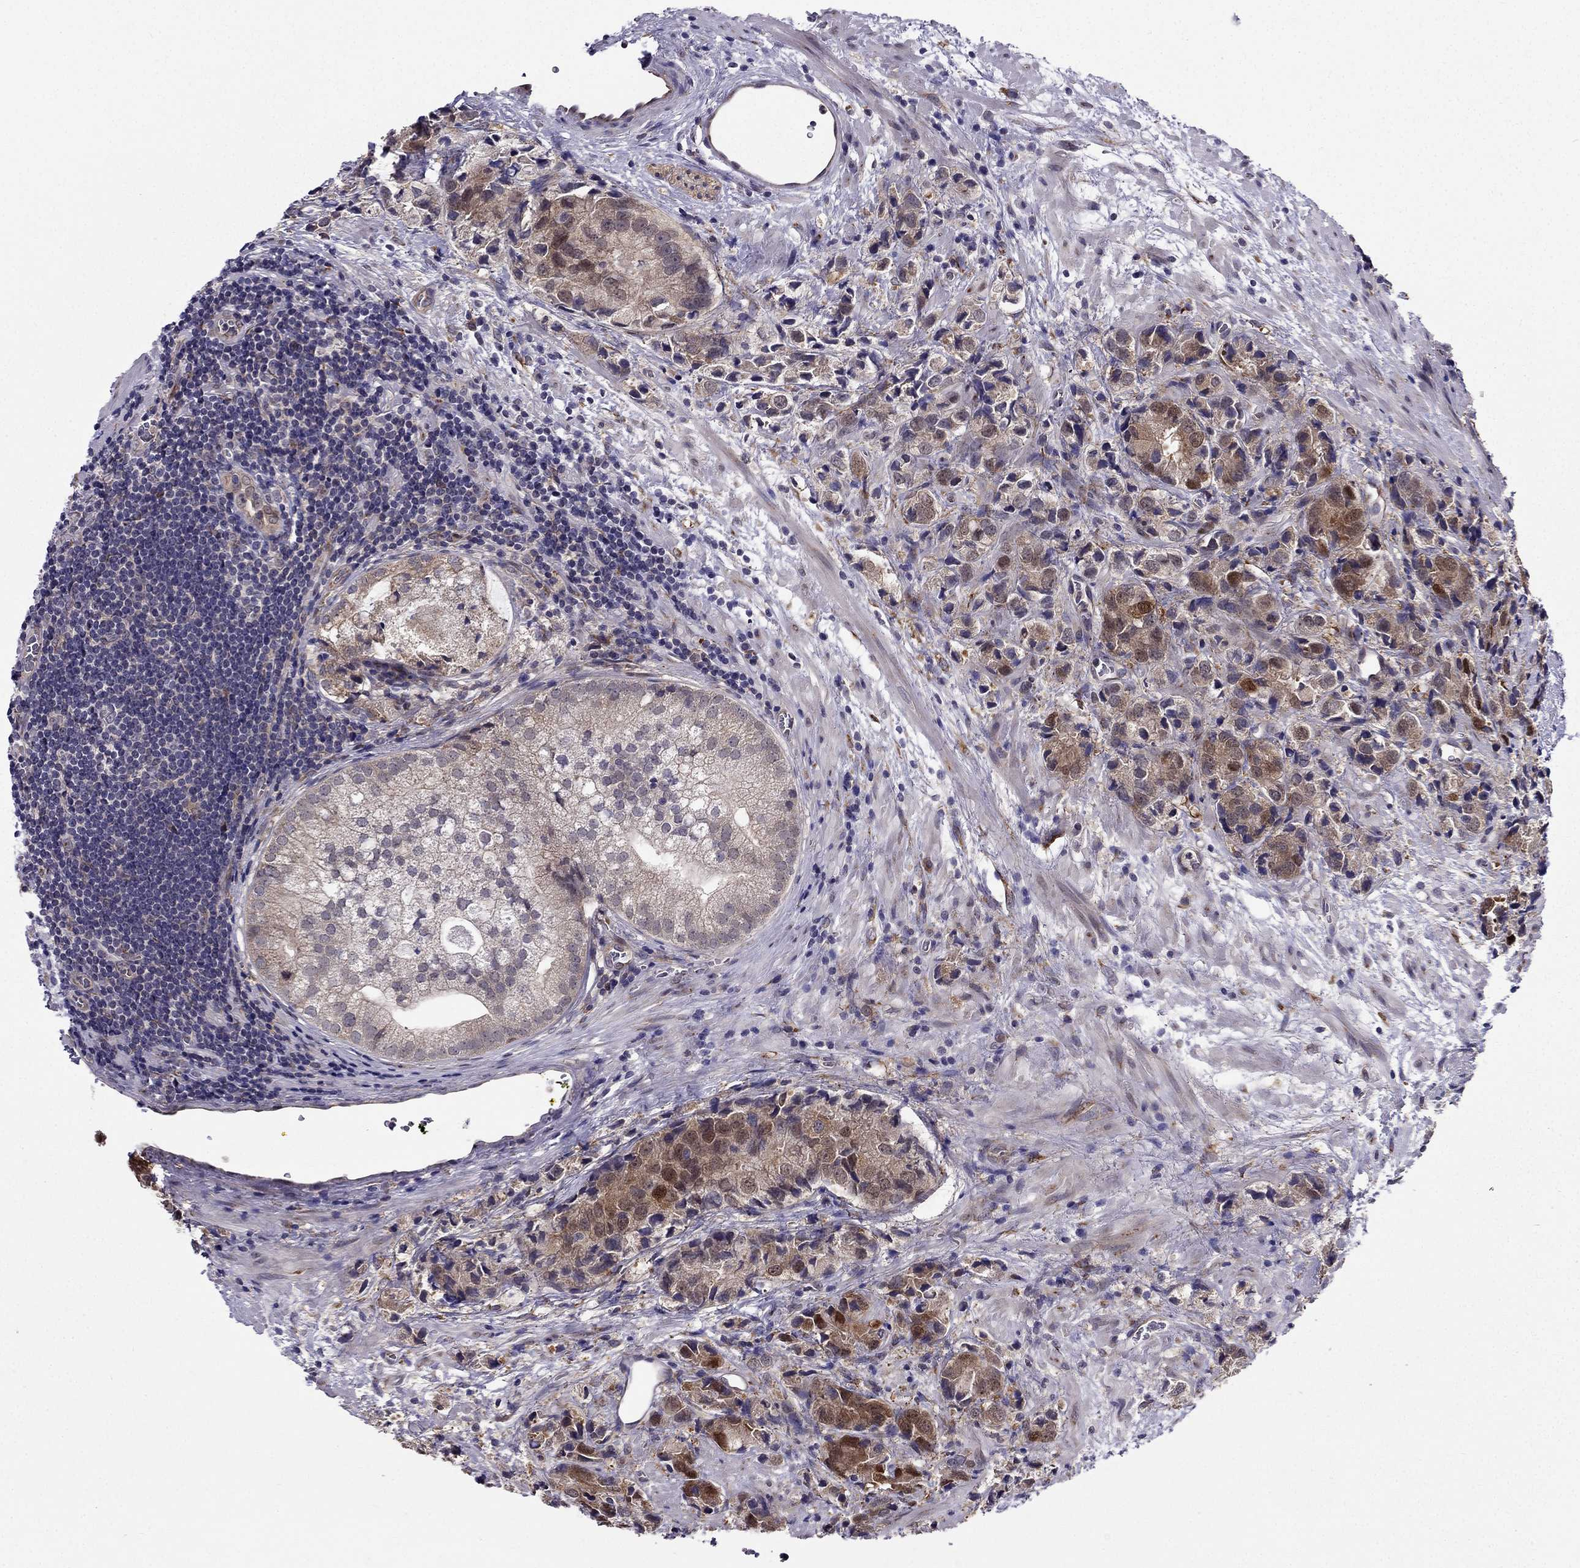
{"staining": {"intensity": "moderate", "quantity": "<25%", "location": "cytoplasmic/membranous"}, "tissue": "prostate cancer", "cell_type": "Tumor cells", "image_type": "cancer", "snomed": [{"axis": "morphology", "description": "Adenocarcinoma, NOS"}, {"axis": "topography", "description": "Prostate and seminal vesicle, NOS"}], "caption": "Adenocarcinoma (prostate) tissue exhibits moderate cytoplasmic/membranous expression in approximately <25% of tumor cells, visualized by immunohistochemistry.", "gene": "ARHGEF28", "patient": {"sex": "male", "age": 63}}